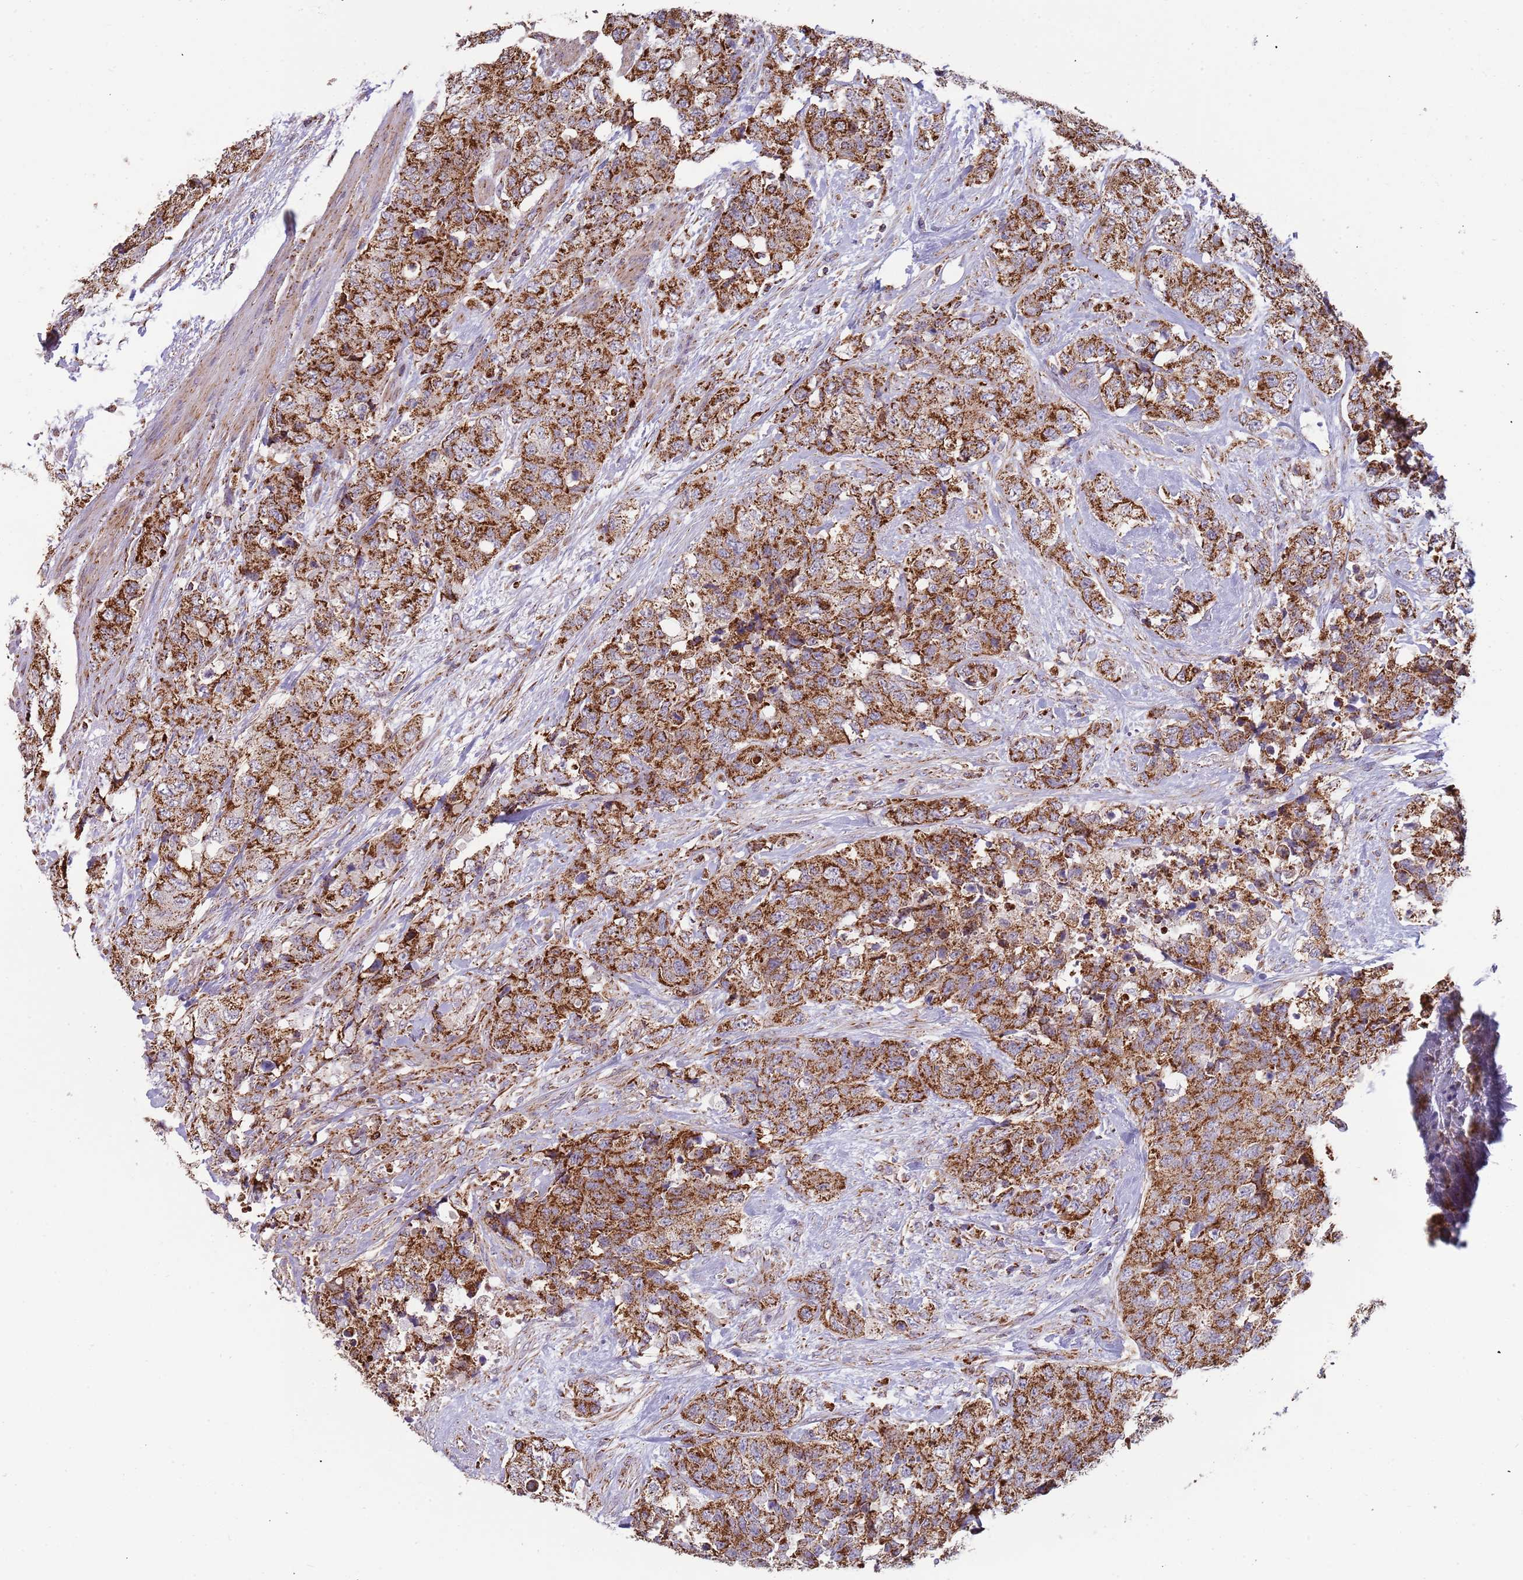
{"staining": {"intensity": "strong", "quantity": ">75%", "location": "cytoplasmic/membranous"}, "tissue": "urothelial cancer", "cell_type": "Tumor cells", "image_type": "cancer", "snomed": [{"axis": "morphology", "description": "Urothelial carcinoma, High grade"}, {"axis": "topography", "description": "Urinary bladder"}], "caption": "Urothelial carcinoma (high-grade) was stained to show a protein in brown. There is high levels of strong cytoplasmic/membranous staining in about >75% of tumor cells. The staining was performed using DAB, with brown indicating positive protein expression. Nuclei are stained blue with hematoxylin.", "gene": "VPS16", "patient": {"sex": "female", "age": 78}}